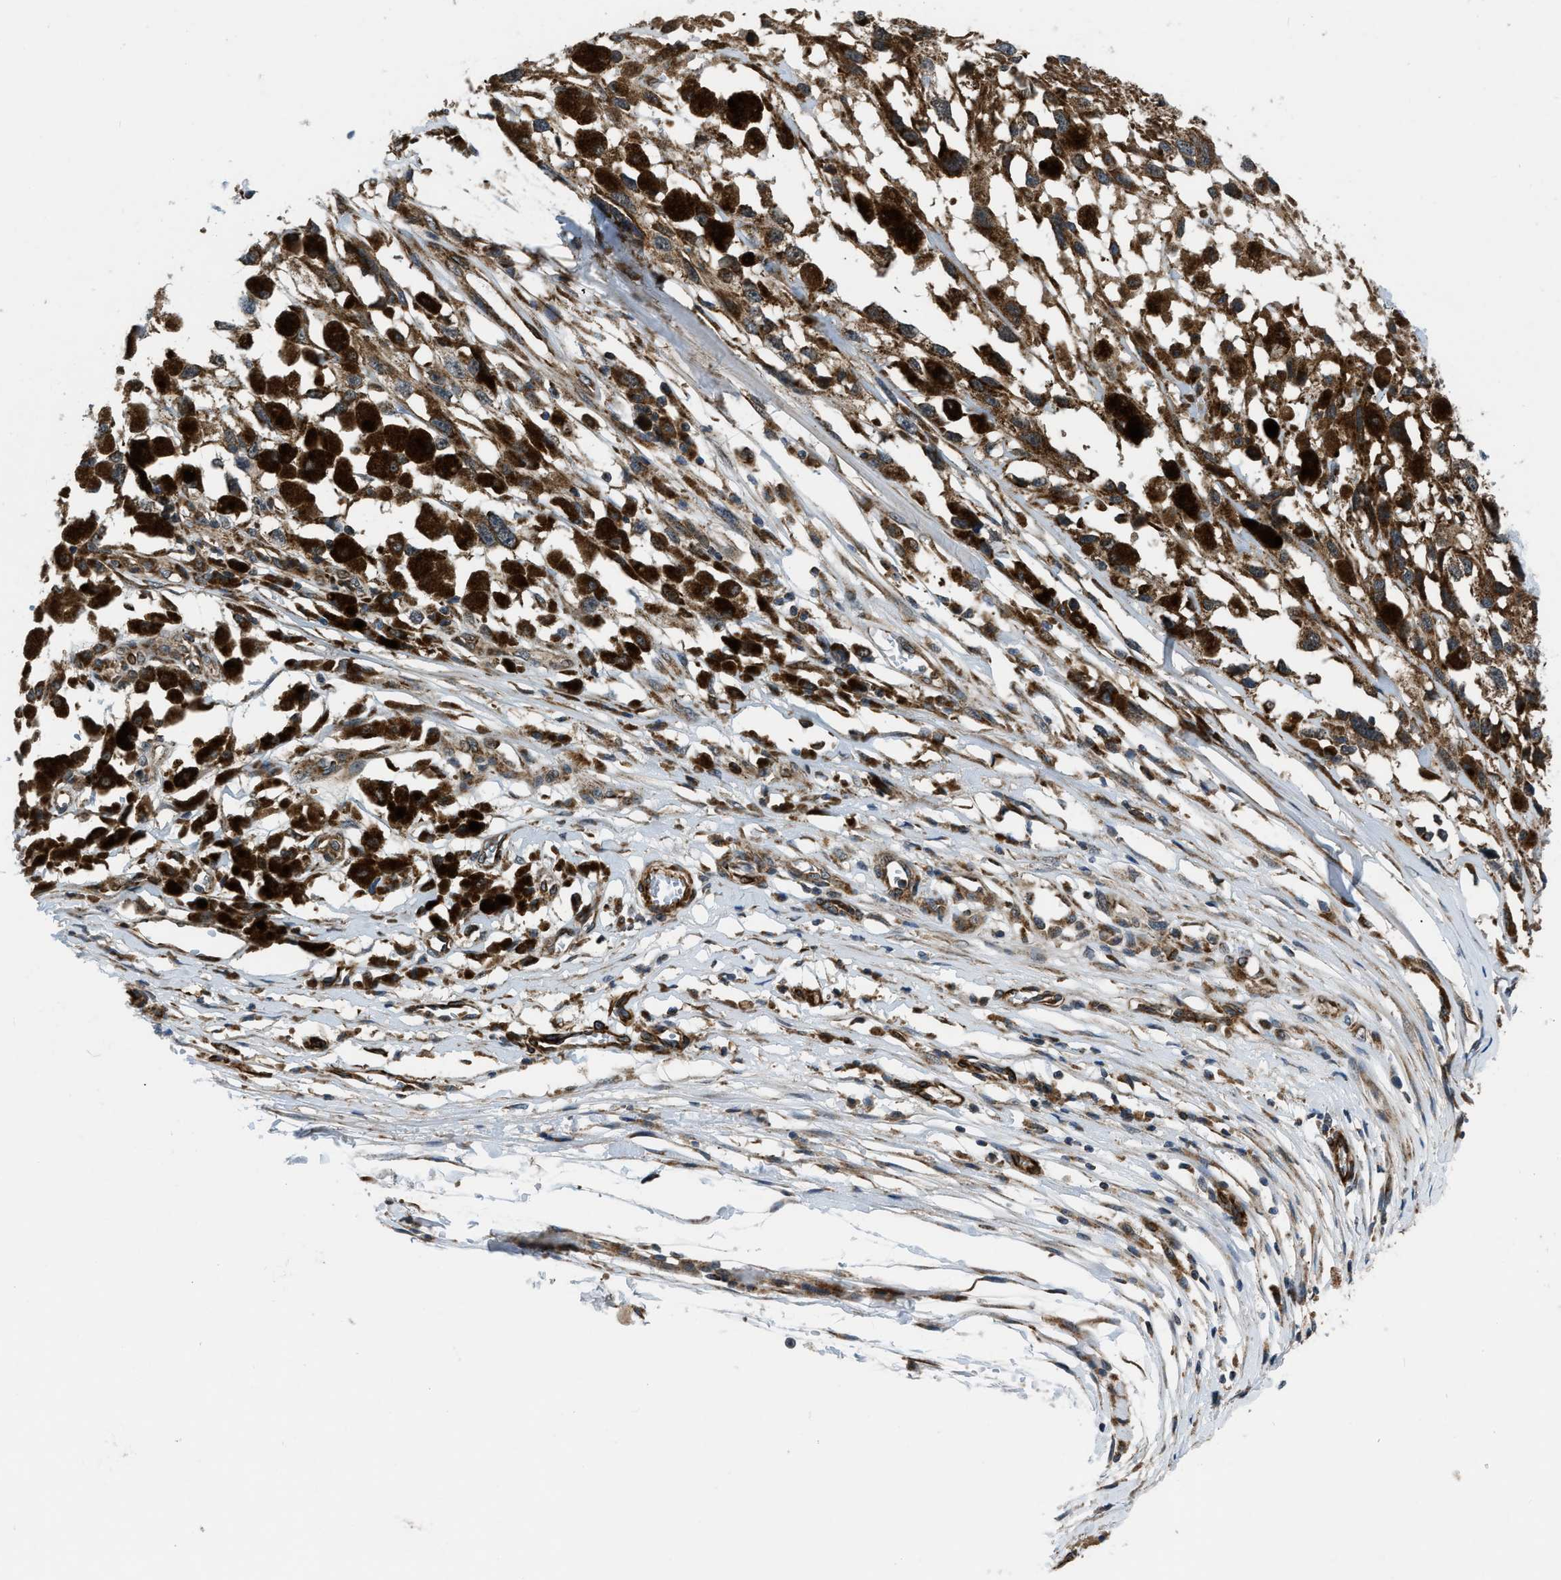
{"staining": {"intensity": "moderate", "quantity": ">75%", "location": "cytoplasmic/membranous"}, "tissue": "melanoma", "cell_type": "Tumor cells", "image_type": "cancer", "snomed": [{"axis": "morphology", "description": "Malignant melanoma, Metastatic site"}, {"axis": "topography", "description": "Lymph node"}], "caption": "About >75% of tumor cells in human malignant melanoma (metastatic site) reveal moderate cytoplasmic/membranous protein positivity as visualized by brown immunohistochemical staining.", "gene": "GSDME", "patient": {"sex": "male", "age": 59}}